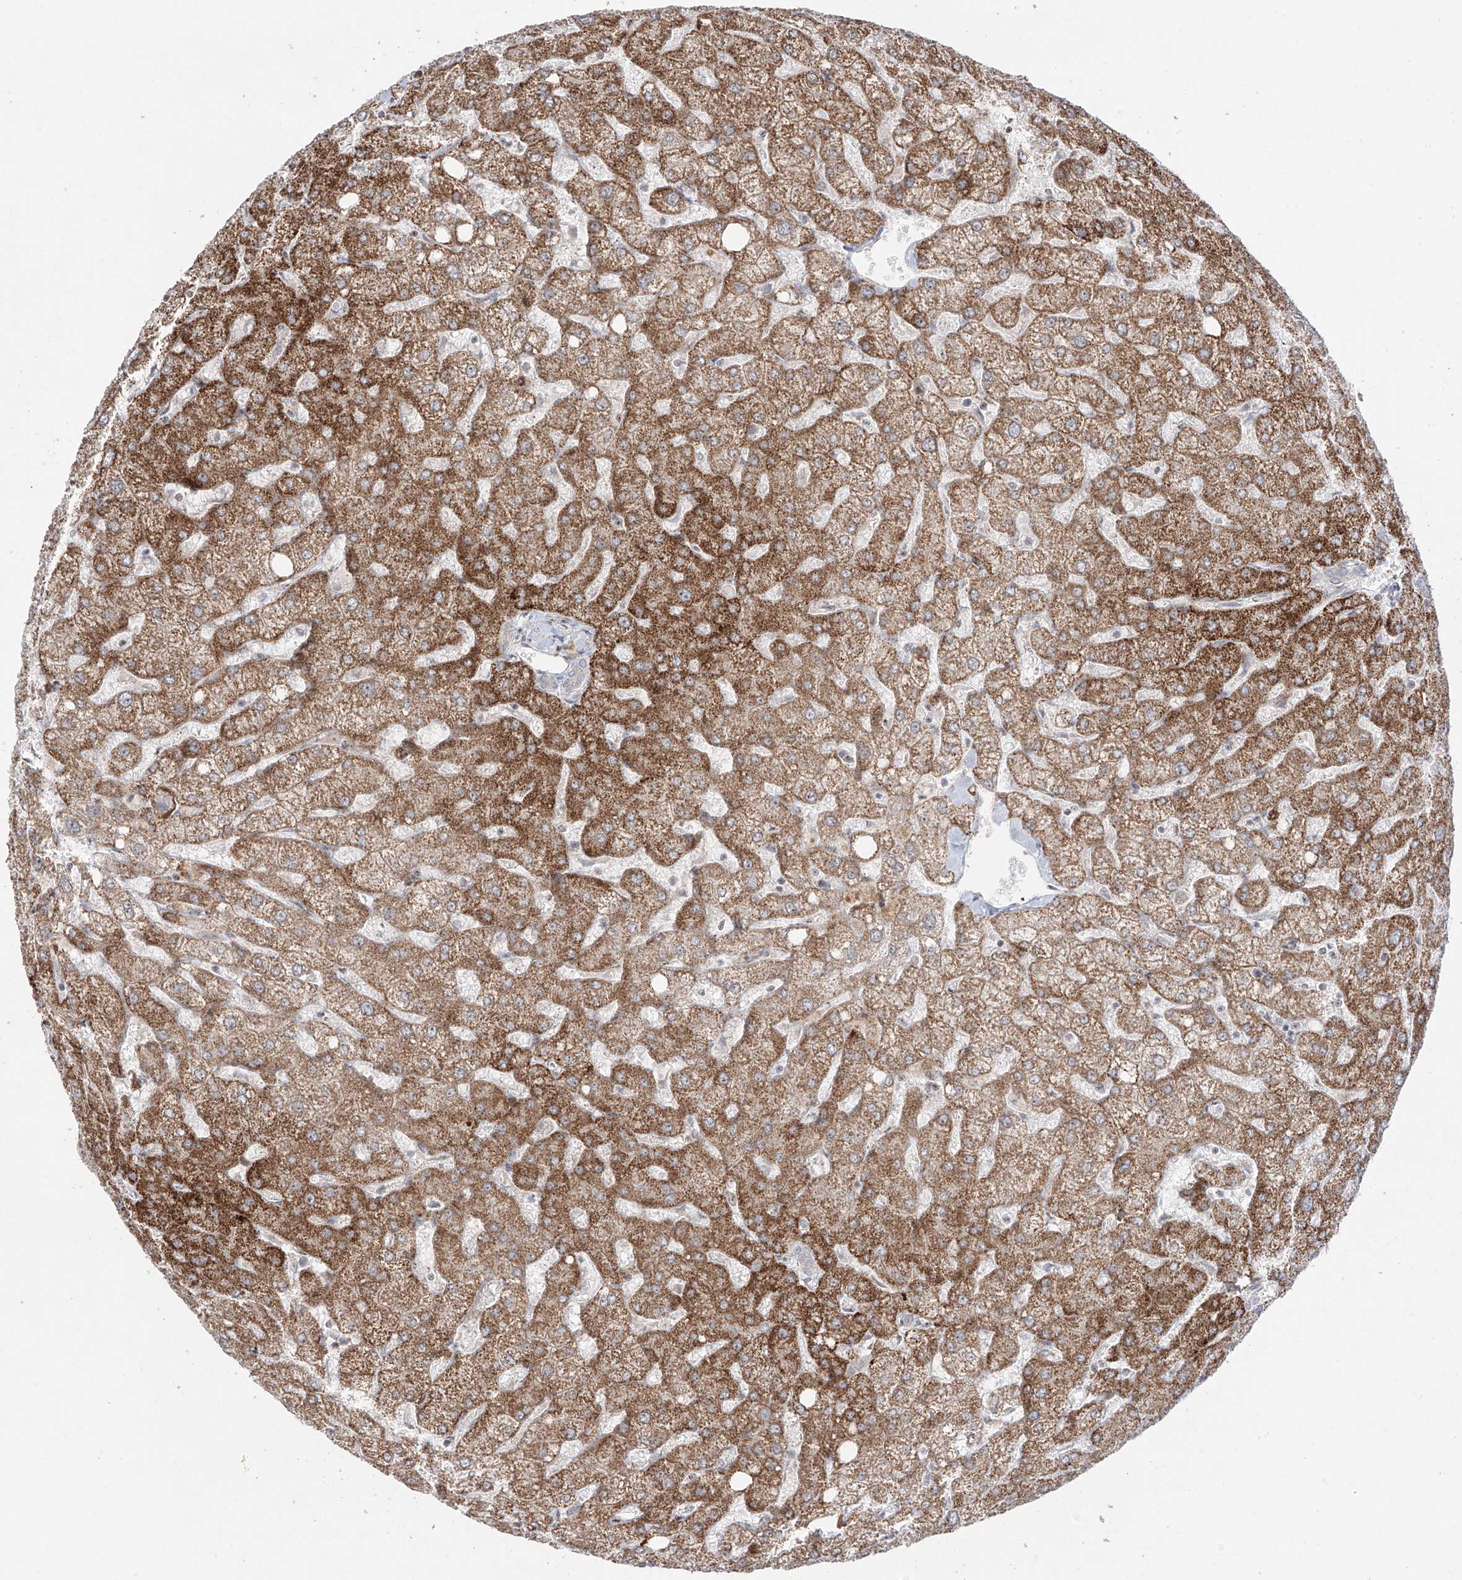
{"staining": {"intensity": "negative", "quantity": "none", "location": "none"}, "tissue": "liver", "cell_type": "Cholangiocytes", "image_type": "normal", "snomed": [{"axis": "morphology", "description": "Normal tissue, NOS"}, {"axis": "topography", "description": "Liver"}], "caption": "This is an immunohistochemistry (IHC) micrograph of unremarkable liver. There is no staining in cholangiocytes.", "gene": "ZNF180", "patient": {"sex": "female", "age": 54}}